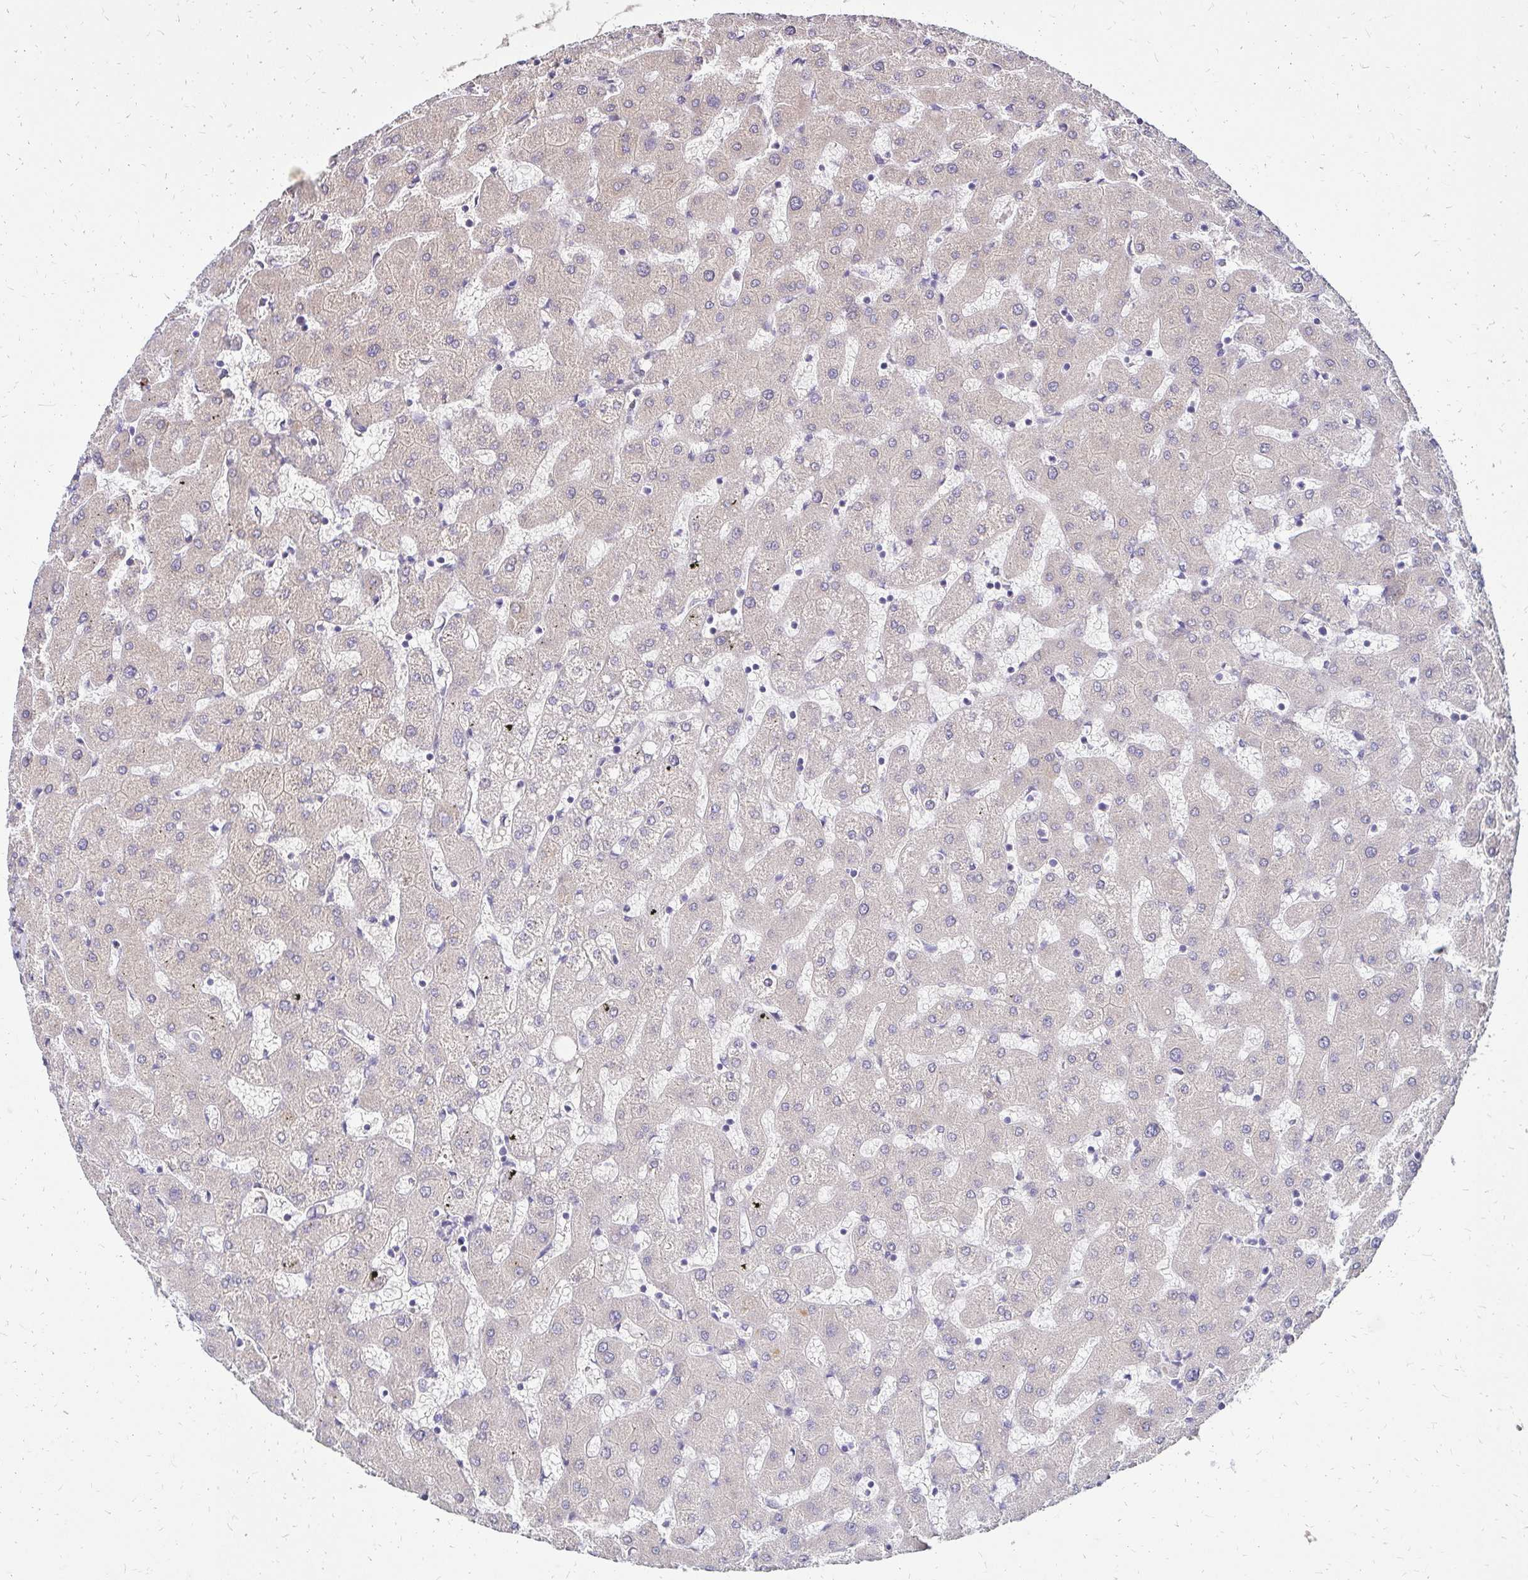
{"staining": {"intensity": "negative", "quantity": "none", "location": "none"}, "tissue": "liver", "cell_type": "Cholangiocytes", "image_type": "normal", "snomed": [{"axis": "morphology", "description": "Normal tissue, NOS"}, {"axis": "topography", "description": "Liver"}], "caption": "Histopathology image shows no significant protein positivity in cholangiocytes of normal liver.", "gene": "PRIMA1", "patient": {"sex": "female", "age": 63}}